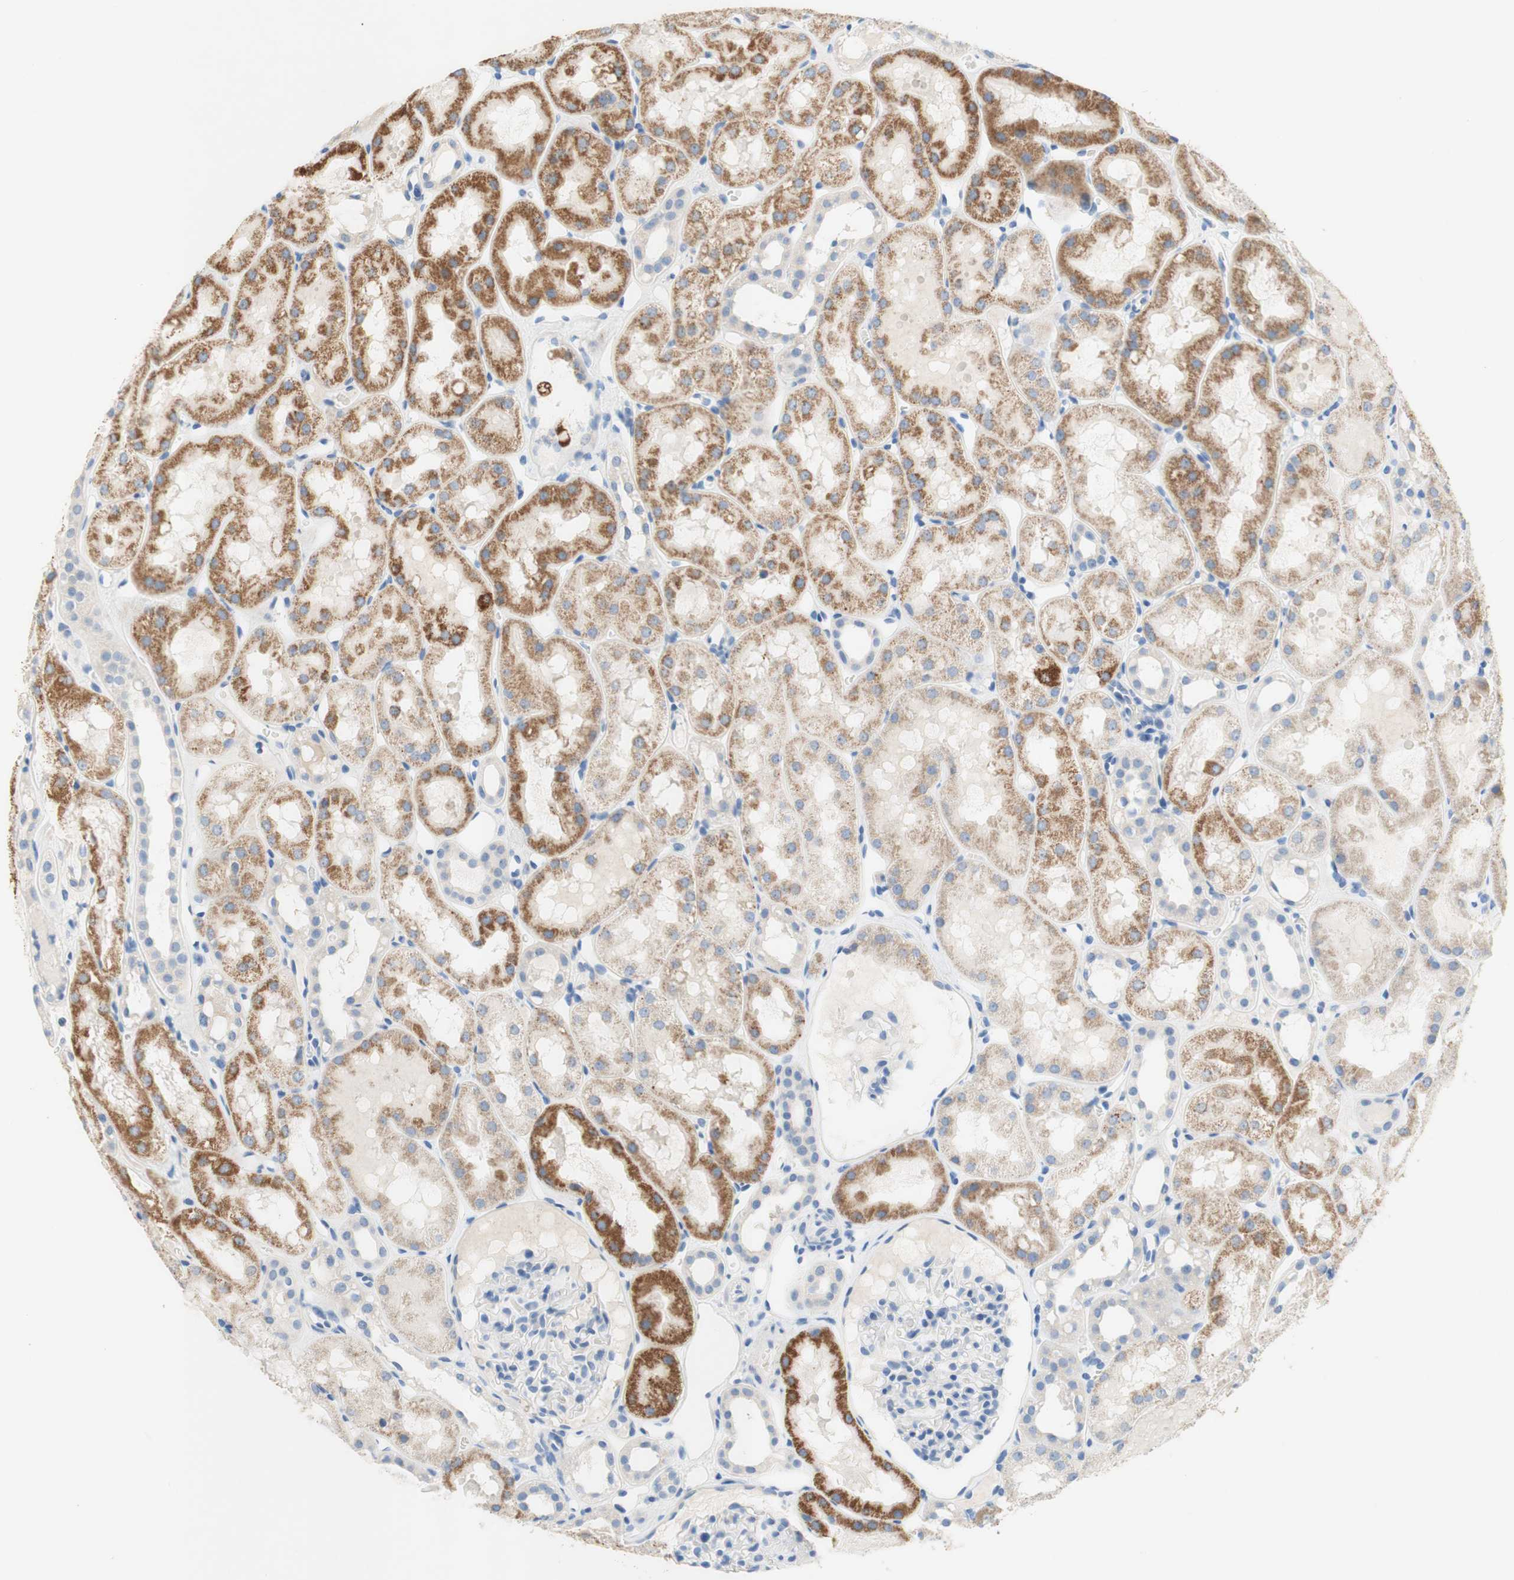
{"staining": {"intensity": "negative", "quantity": "none", "location": "none"}, "tissue": "kidney", "cell_type": "Cells in glomeruli", "image_type": "normal", "snomed": [{"axis": "morphology", "description": "Normal tissue, NOS"}, {"axis": "topography", "description": "Kidney"}, {"axis": "topography", "description": "Urinary bladder"}], "caption": "Immunohistochemistry of normal human kidney demonstrates no positivity in cells in glomeruli.", "gene": "POLR2J3", "patient": {"sex": "male", "age": 16}}